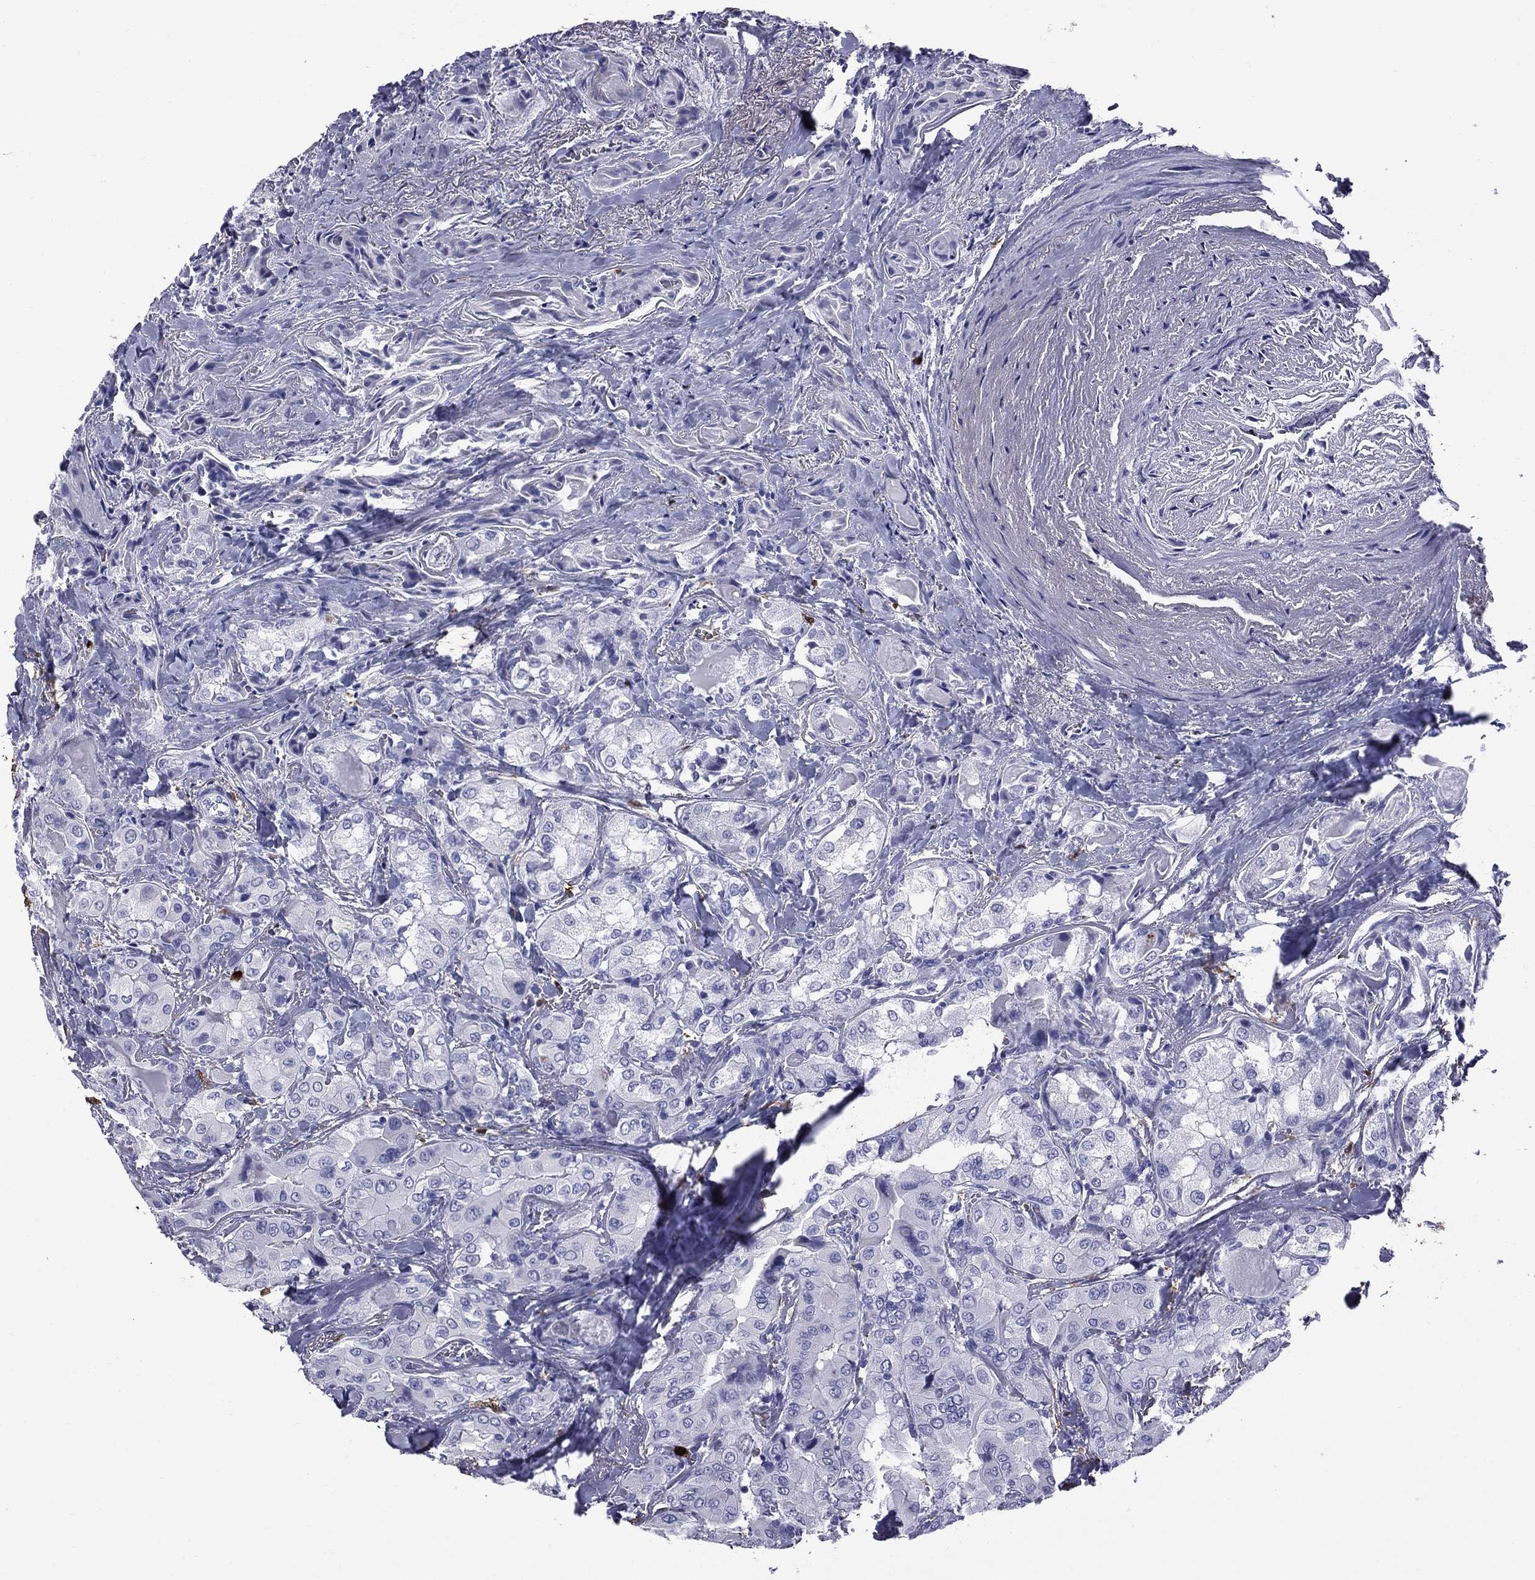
{"staining": {"intensity": "negative", "quantity": "none", "location": "none"}, "tissue": "thyroid cancer", "cell_type": "Tumor cells", "image_type": "cancer", "snomed": [{"axis": "morphology", "description": "Normal tissue, NOS"}, {"axis": "morphology", "description": "Papillary adenocarcinoma, NOS"}, {"axis": "topography", "description": "Thyroid gland"}], "caption": "Protein analysis of thyroid cancer reveals no significant positivity in tumor cells.", "gene": "TRIM29", "patient": {"sex": "female", "age": 66}}